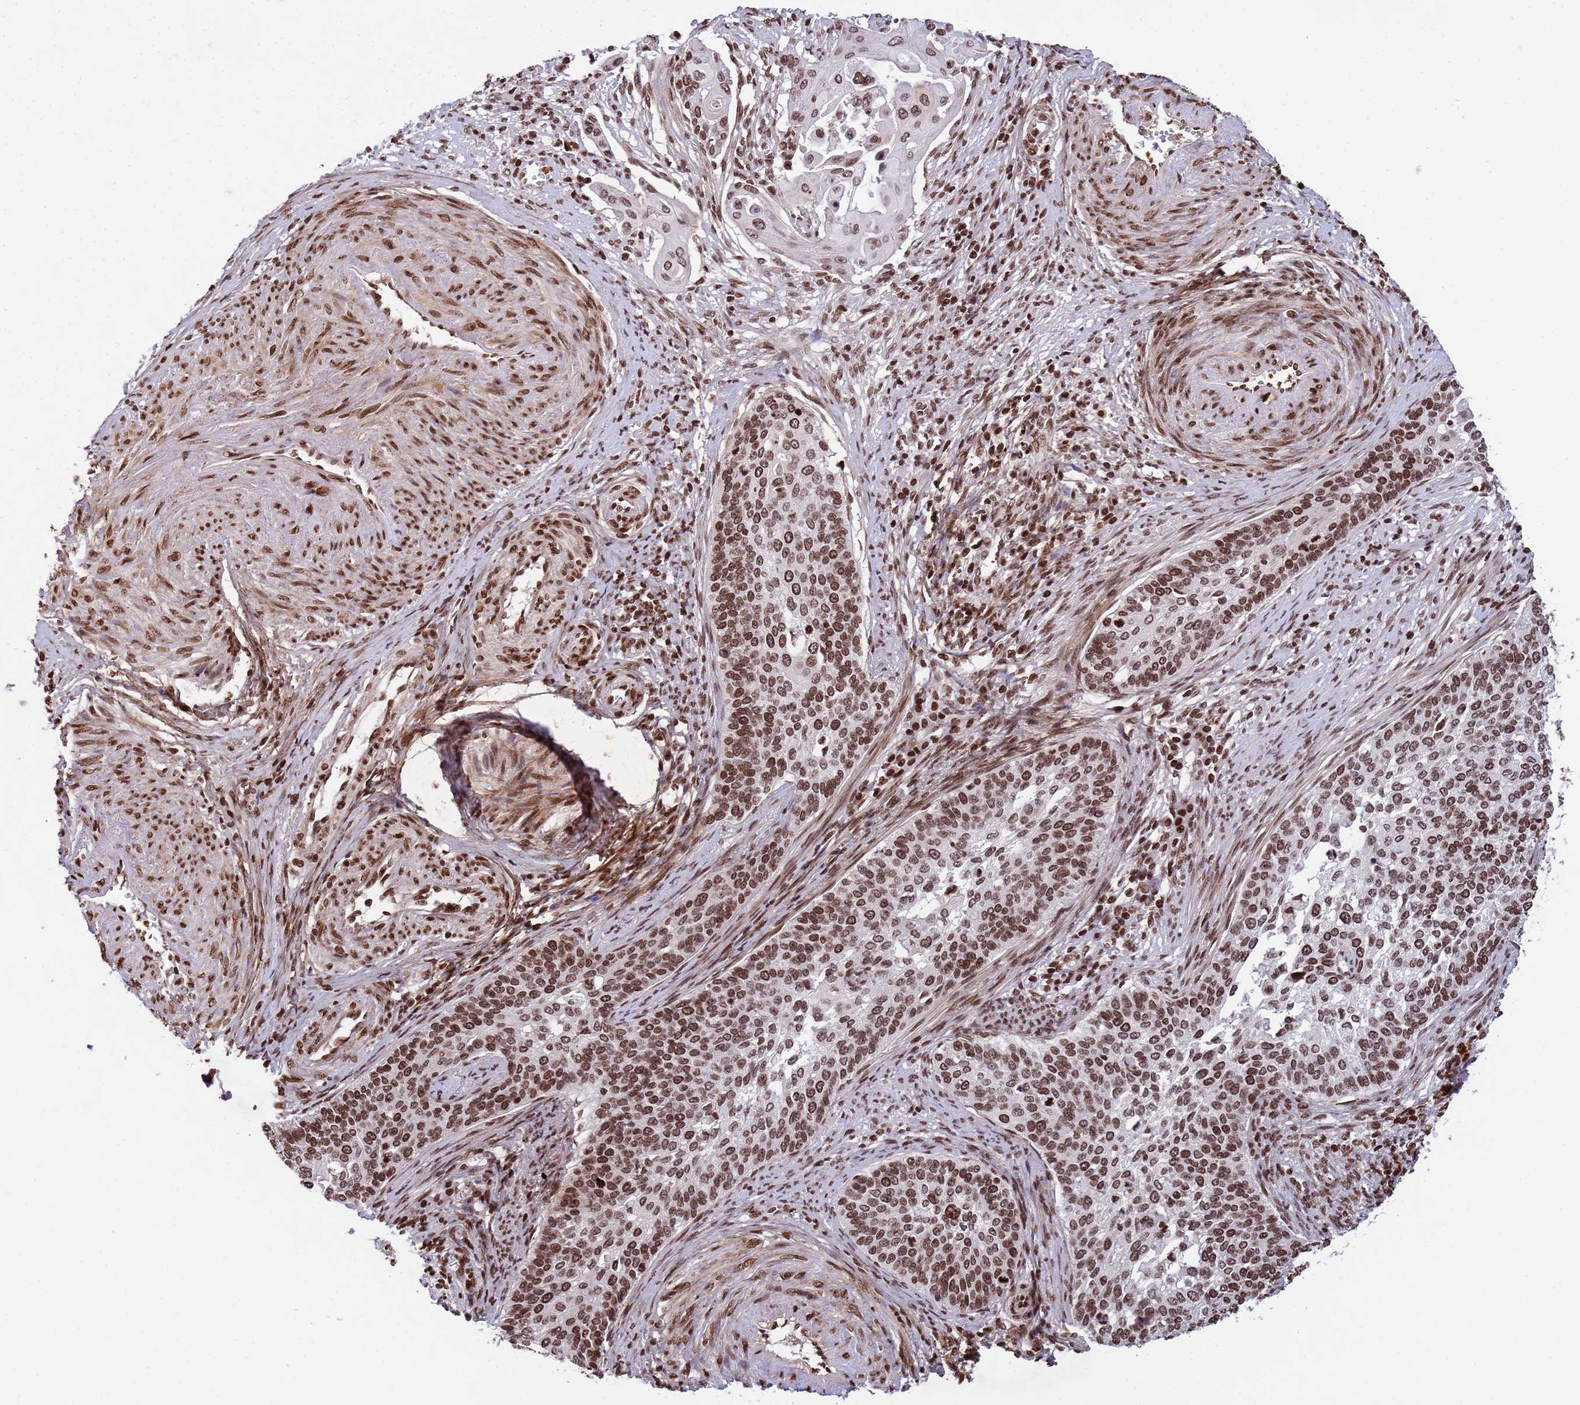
{"staining": {"intensity": "strong", "quantity": ">75%", "location": "nuclear"}, "tissue": "cervical cancer", "cell_type": "Tumor cells", "image_type": "cancer", "snomed": [{"axis": "morphology", "description": "Squamous cell carcinoma, NOS"}, {"axis": "topography", "description": "Cervix"}], "caption": "An image of cervical squamous cell carcinoma stained for a protein reveals strong nuclear brown staining in tumor cells.", "gene": "H3-3B", "patient": {"sex": "female", "age": 44}}